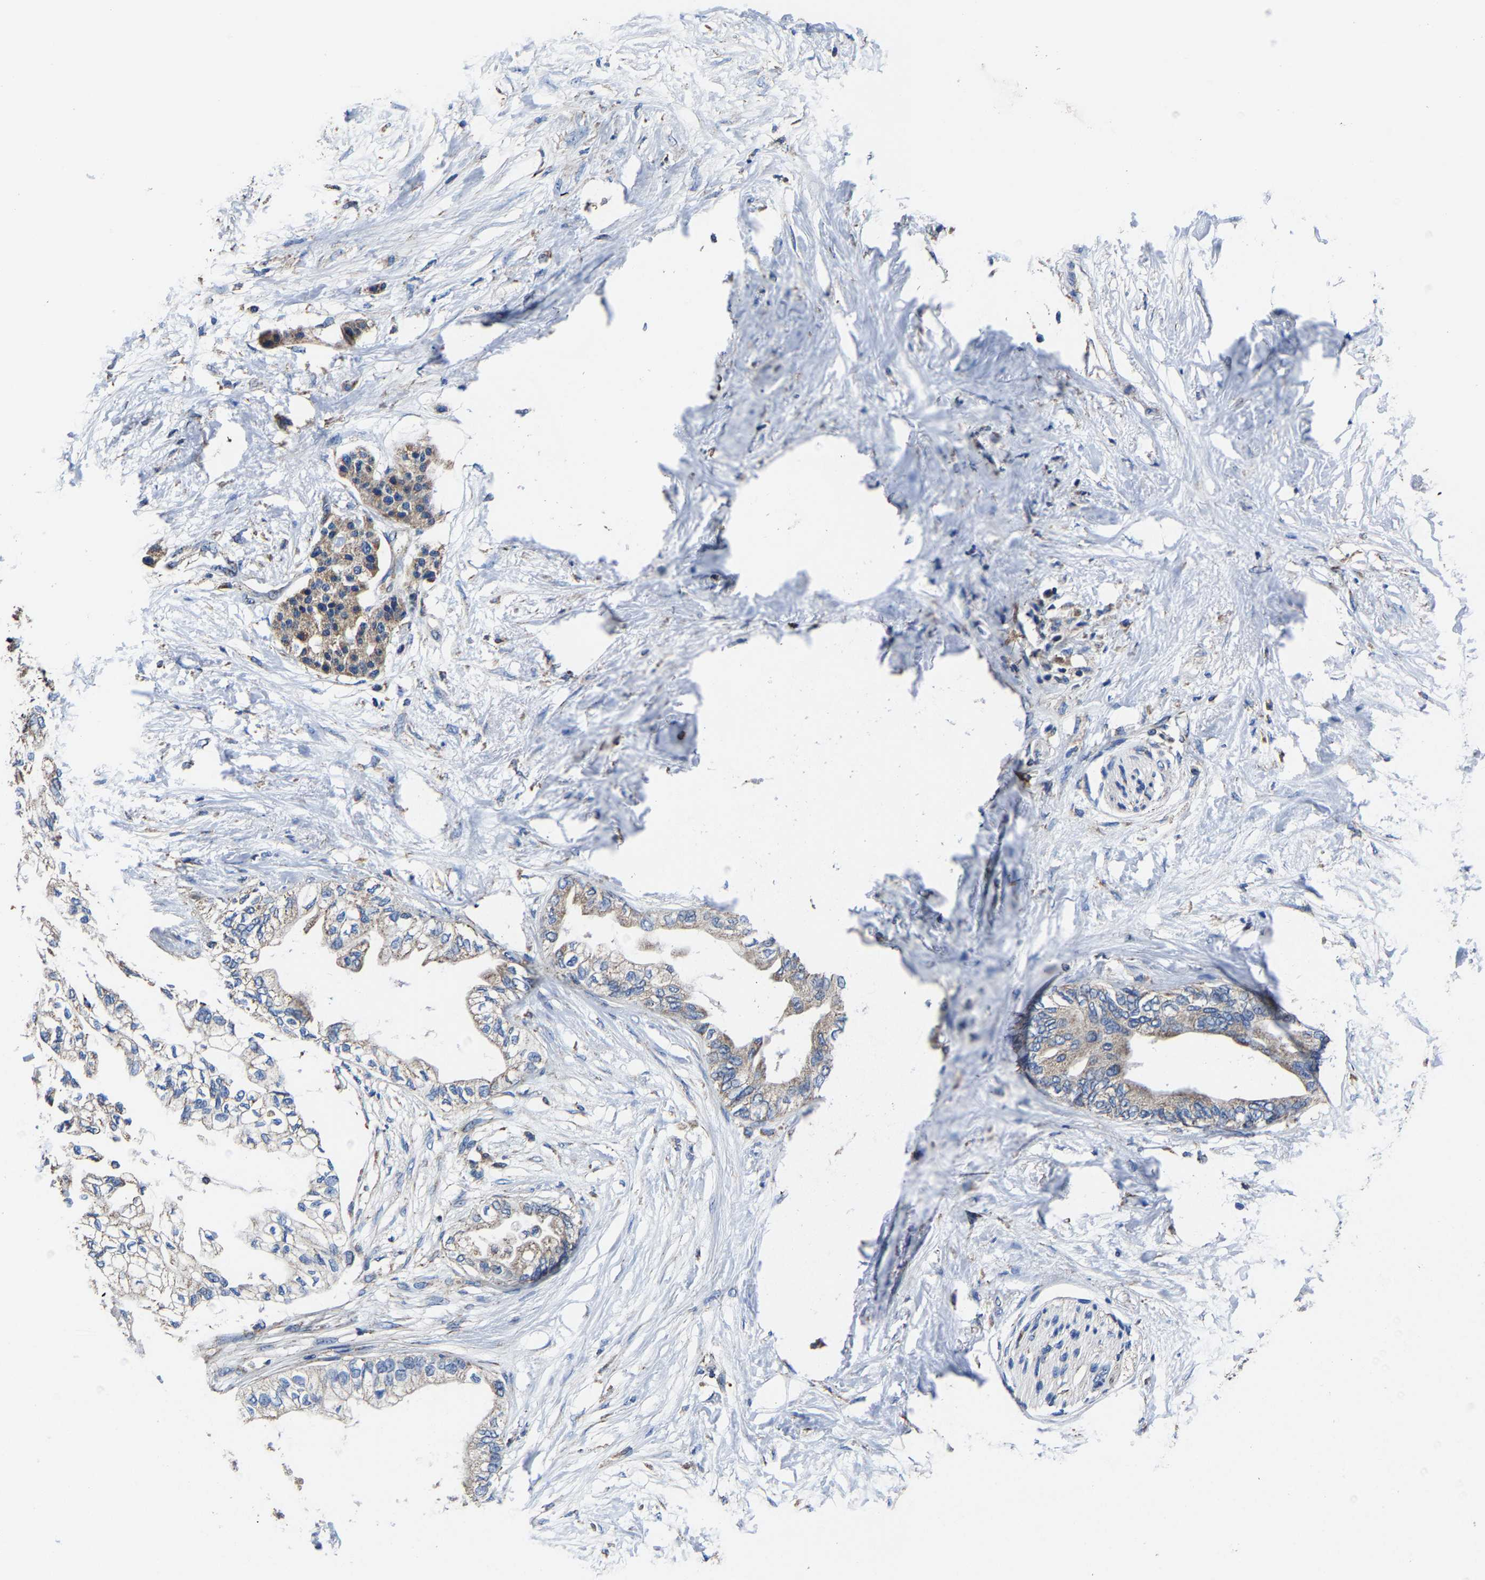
{"staining": {"intensity": "weak", "quantity": "<25%", "location": "cytoplasmic/membranous"}, "tissue": "pancreatic cancer", "cell_type": "Tumor cells", "image_type": "cancer", "snomed": [{"axis": "morphology", "description": "Normal tissue, NOS"}, {"axis": "morphology", "description": "Adenocarcinoma, NOS"}, {"axis": "topography", "description": "Pancreas"}, {"axis": "topography", "description": "Duodenum"}], "caption": "Tumor cells are negative for brown protein staining in pancreatic cancer (adenocarcinoma).", "gene": "ZCCHC7", "patient": {"sex": "female", "age": 60}}